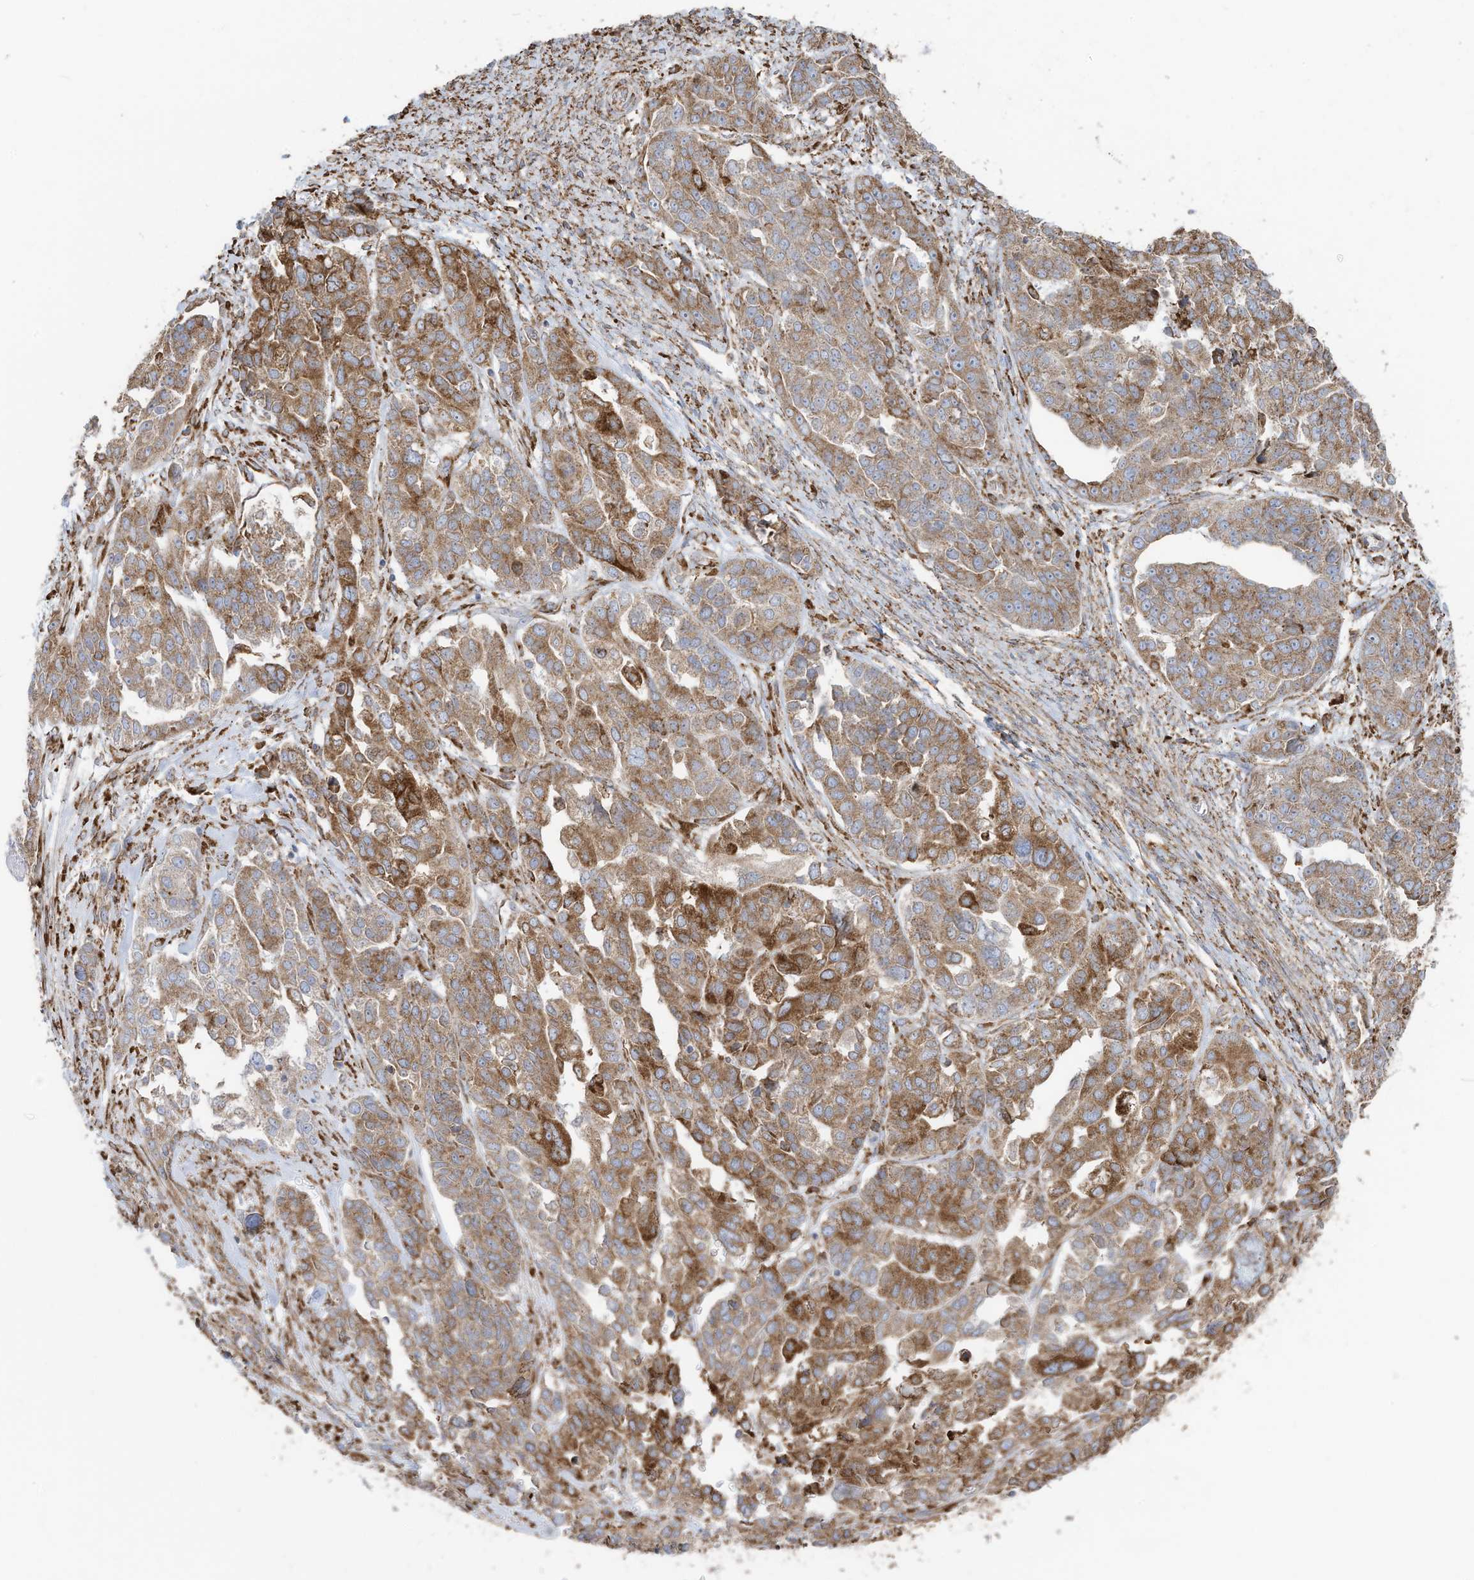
{"staining": {"intensity": "moderate", "quantity": ">75%", "location": "cytoplasmic/membranous"}, "tissue": "ovarian cancer", "cell_type": "Tumor cells", "image_type": "cancer", "snomed": [{"axis": "morphology", "description": "Cystadenocarcinoma, serous, NOS"}, {"axis": "topography", "description": "Ovary"}], "caption": "This image exhibits ovarian cancer (serous cystadenocarcinoma) stained with immunohistochemistry (IHC) to label a protein in brown. The cytoplasmic/membranous of tumor cells show moderate positivity for the protein. Nuclei are counter-stained blue.", "gene": "ZNF354C", "patient": {"sex": "female", "age": 44}}